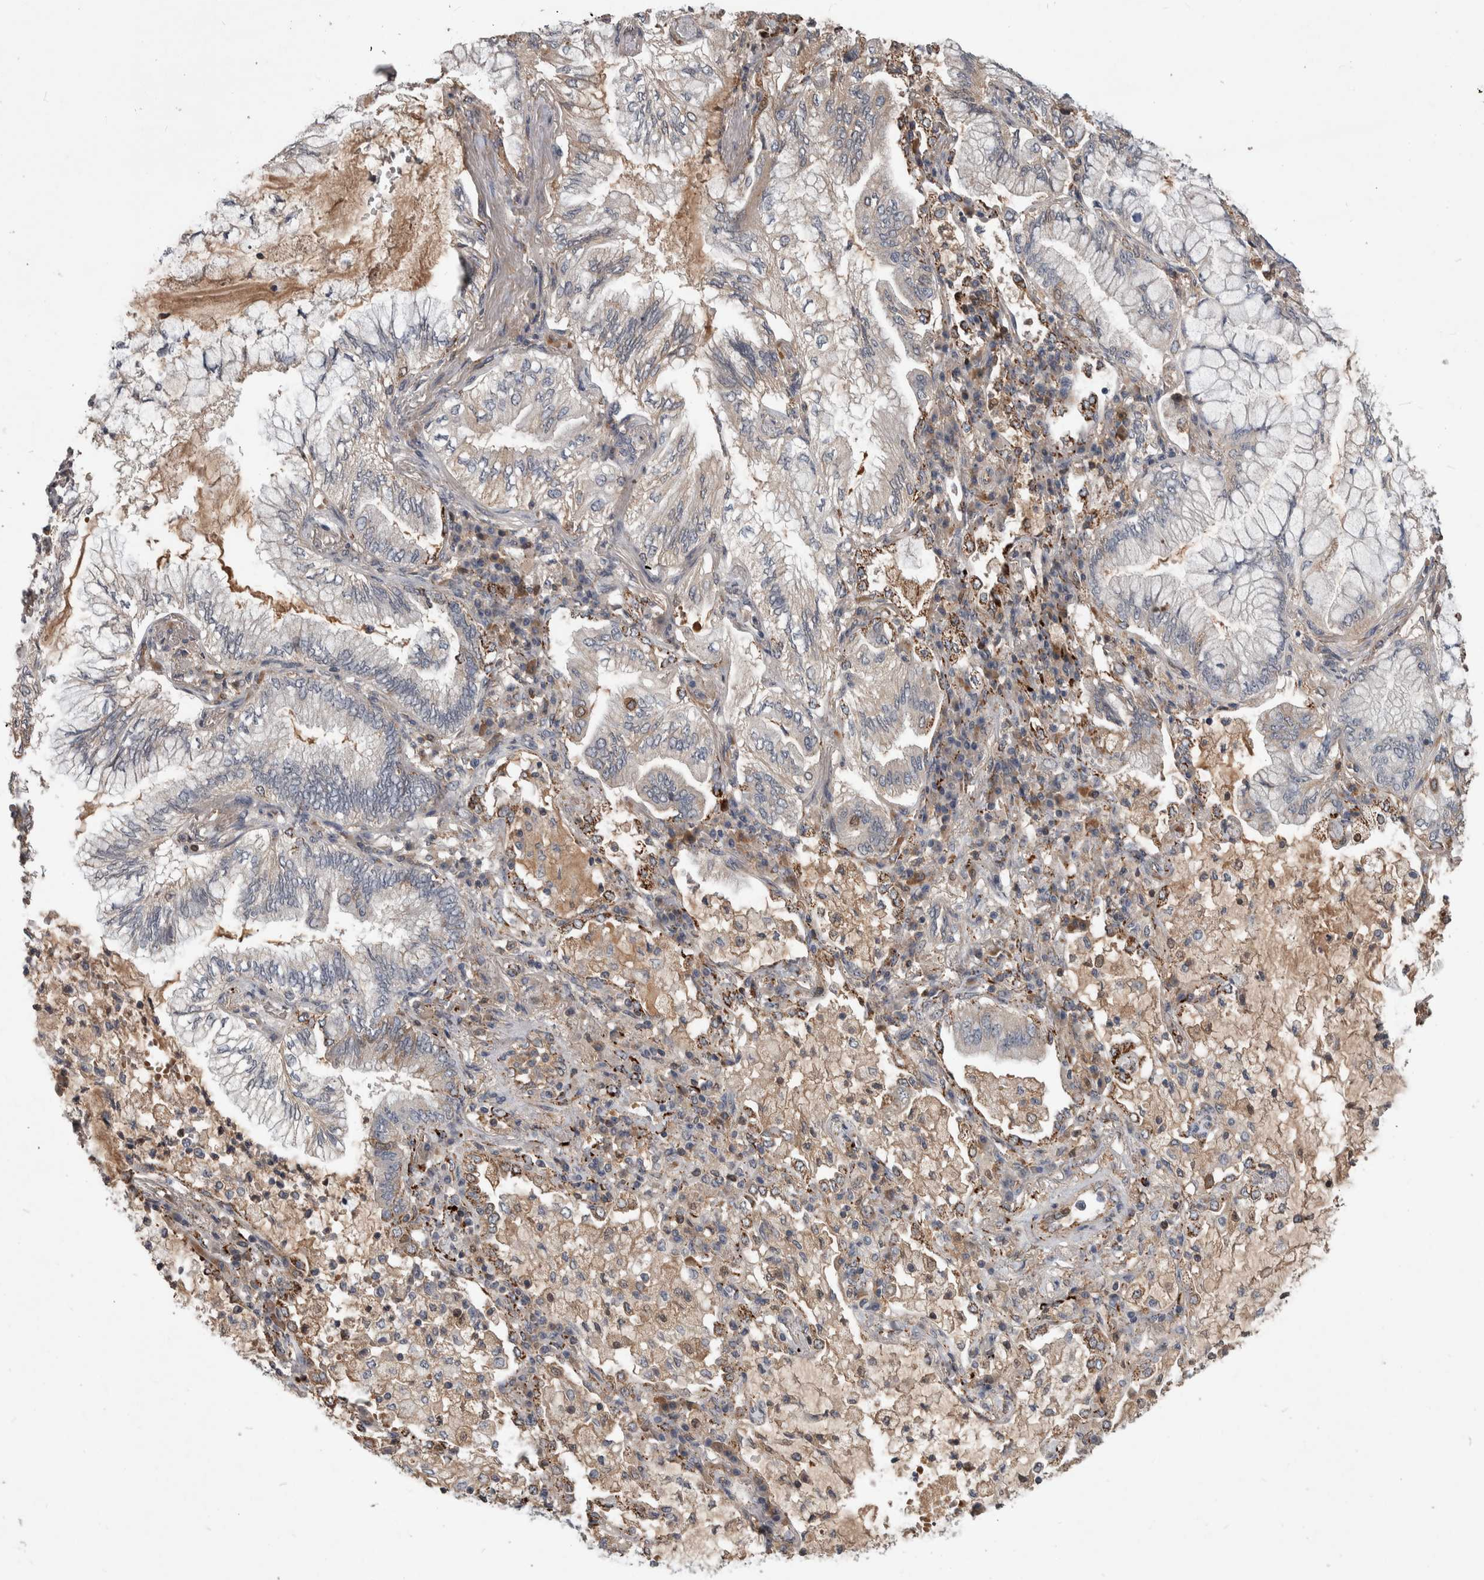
{"staining": {"intensity": "negative", "quantity": "none", "location": "none"}, "tissue": "lung cancer", "cell_type": "Tumor cells", "image_type": "cancer", "snomed": [{"axis": "morphology", "description": "Adenocarcinoma, NOS"}, {"axis": "topography", "description": "Lung"}], "caption": "Adenocarcinoma (lung) was stained to show a protein in brown. There is no significant expression in tumor cells.", "gene": "CHRM3", "patient": {"sex": "female", "age": 70}}